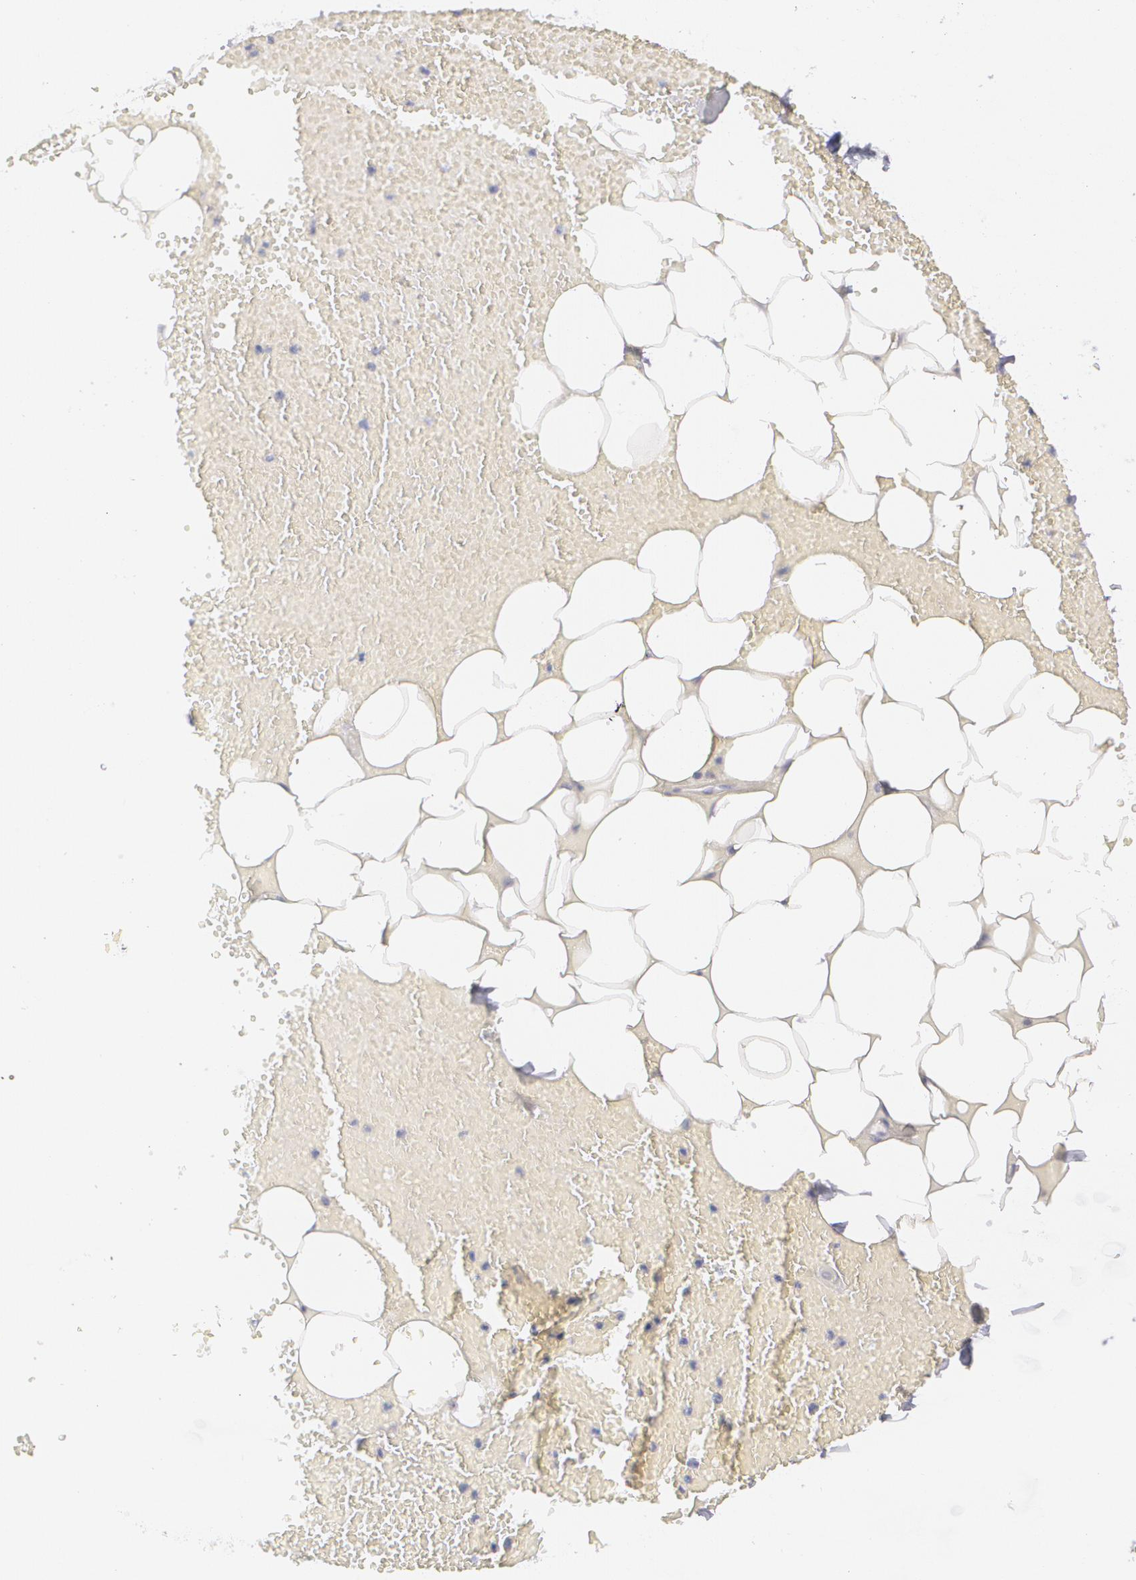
{"staining": {"intensity": "negative", "quantity": "none", "location": "none"}, "tissue": "adipose tissue", "cell_type": "Adipocytes", "image_type": "normal", "snomed": [{"axis": "morphology", "description": "Normal tissue, NOS"}, {"axis": "morphology", "description": "Inflammation, NOS"}, {"axis": "topography", "description": "Lymph node"}, {"axis": "topography", "description": "Peripheral nerve tissue"}], "caption": "Immunohistochemistry micrograph of unremarkable adipose tissue stained for a protein (brown), which shows no staining in adipocytes.", "gene": "MBNL3", "patient": {"sex": "male", "age": 52}}